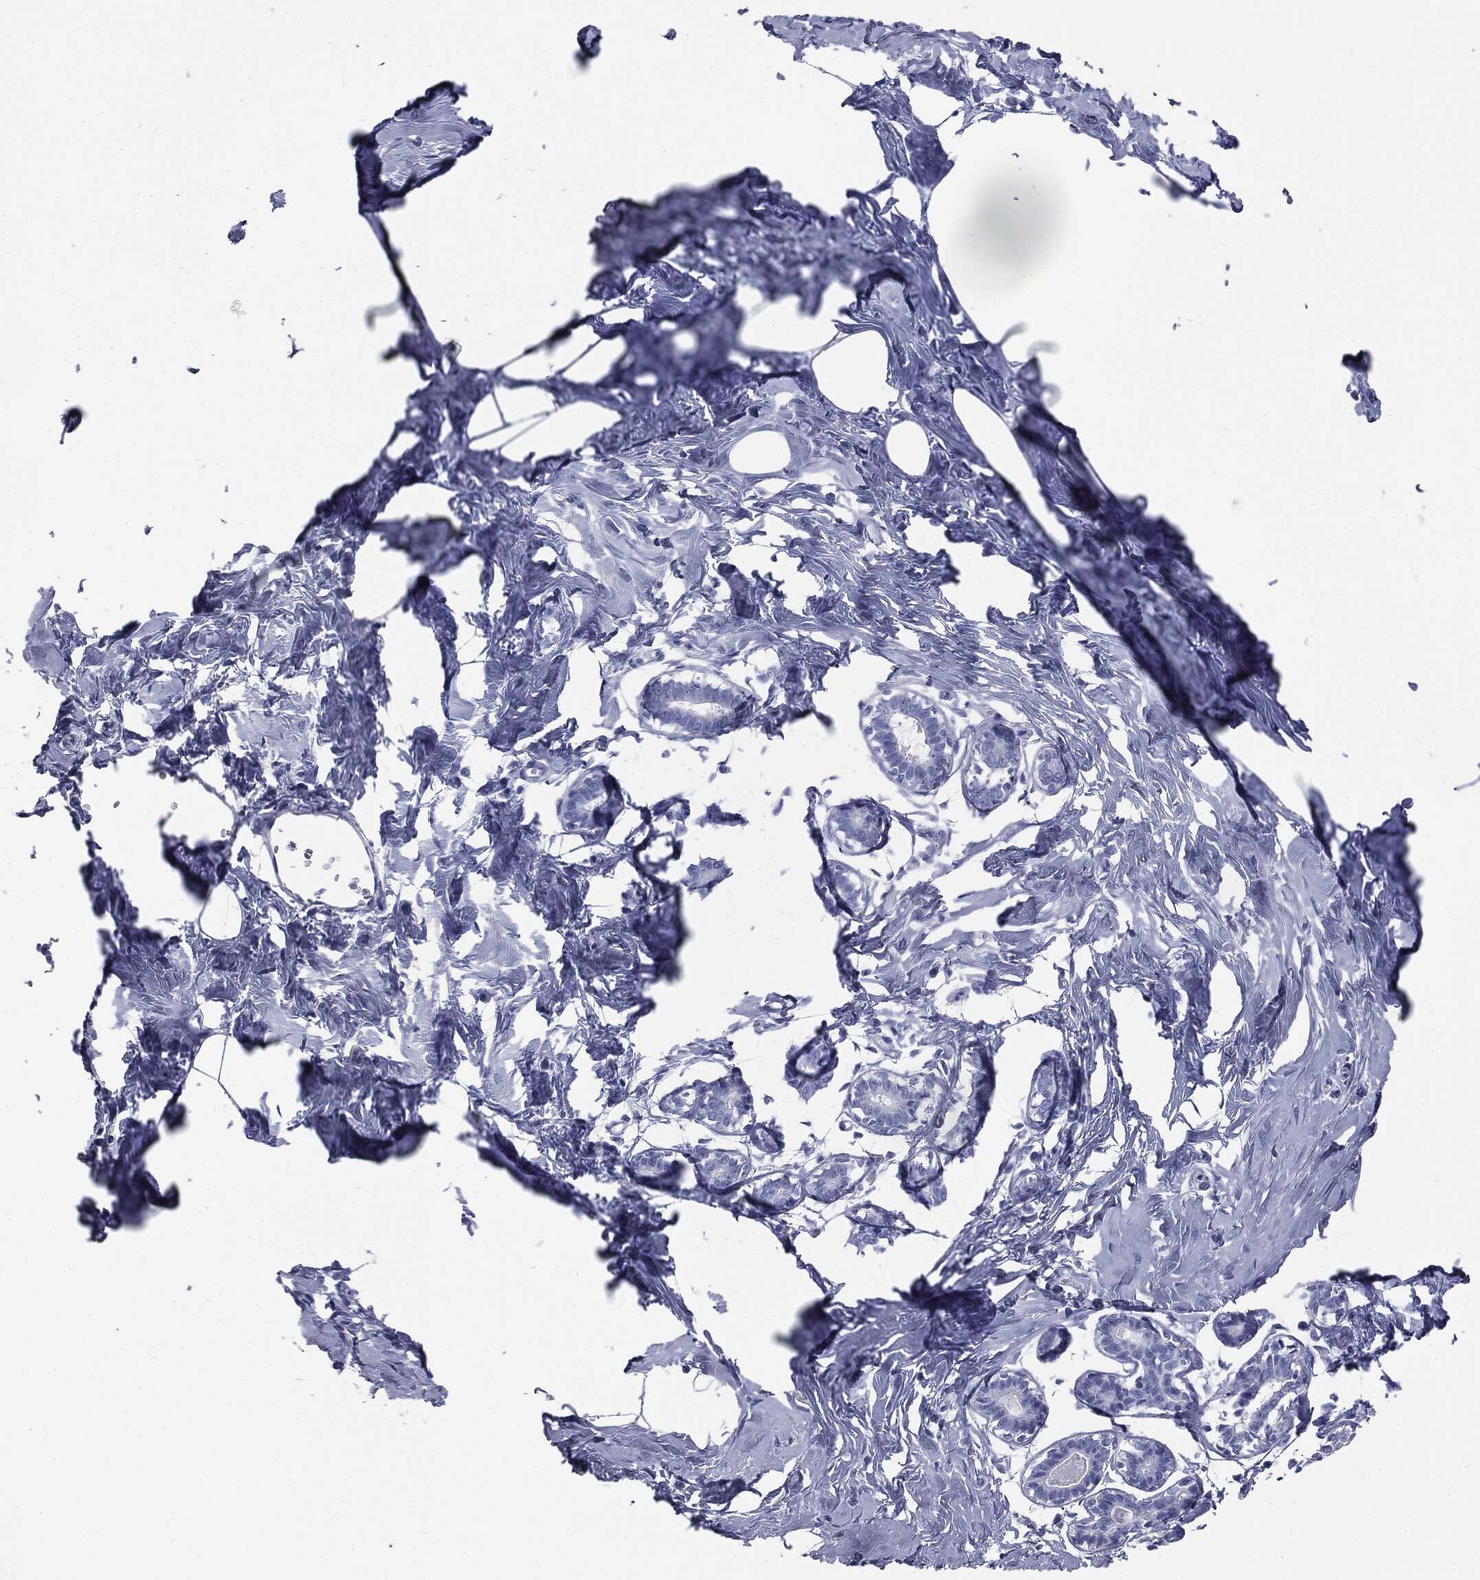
{"staining": {"intensity": "negative", "quantity": "none", "location": "none"}, "tissue": "breast", "cell_type": "Adipocytes", "image_type": "normal", "snomed": [{"axis": "morphology", "description": "Normal tissue, NOS"}, {"axis": "morphology", "description": "Lobular carcinoma, in situ"}, {"axis": "topography", "description": "Breast"}], "caption": "An image of breast stained for a protein demonstrates no brown staining in adipocytes. The staining was performed using DAB to visualize the protein expression in brown, while the nuclei were stained in blue with hematoxylin (Magnification: 20x).", "gene": "ATP2A1", "patient": {"sex": "female", "age": 35}}